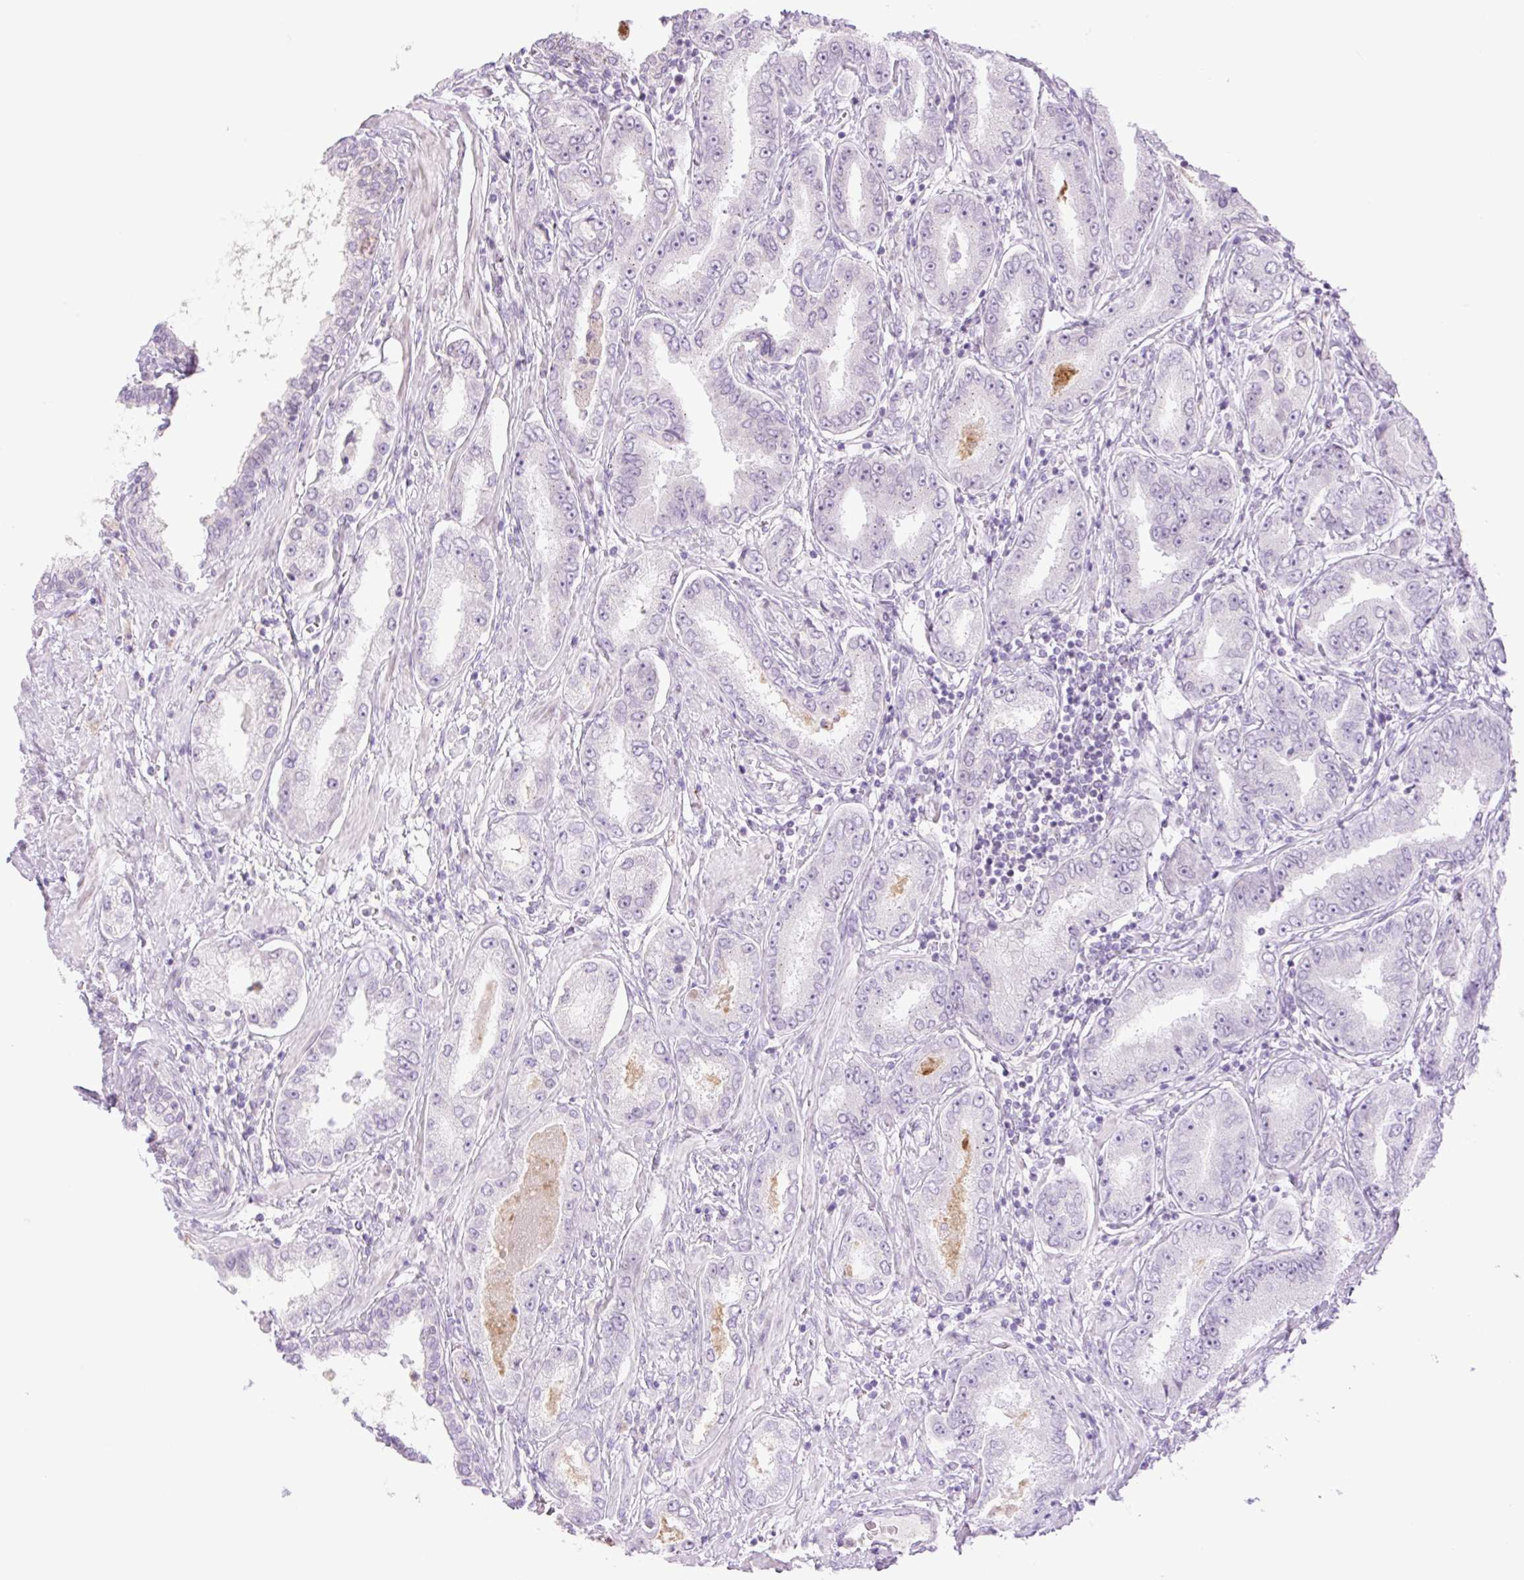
{"staining": {"intensity": "negative", "quantity": "none", "location": "none"}, "tissue": "prostate cancer", "cell_type": "Tumor cells", "image_type": "cancer", "snomed": [{"axis": "morphology", "description": "Adenocarcinoma, High grade"}, {"axis": "topography", "description": "Prostate"}], "caption": "An immunohistochemistry photomicrograph of prostate cancer is shown. There is no staining in tumor cells of prostate cancer.", "gene": "TBX15", "patient": {"sex": "male", "age": 72}}